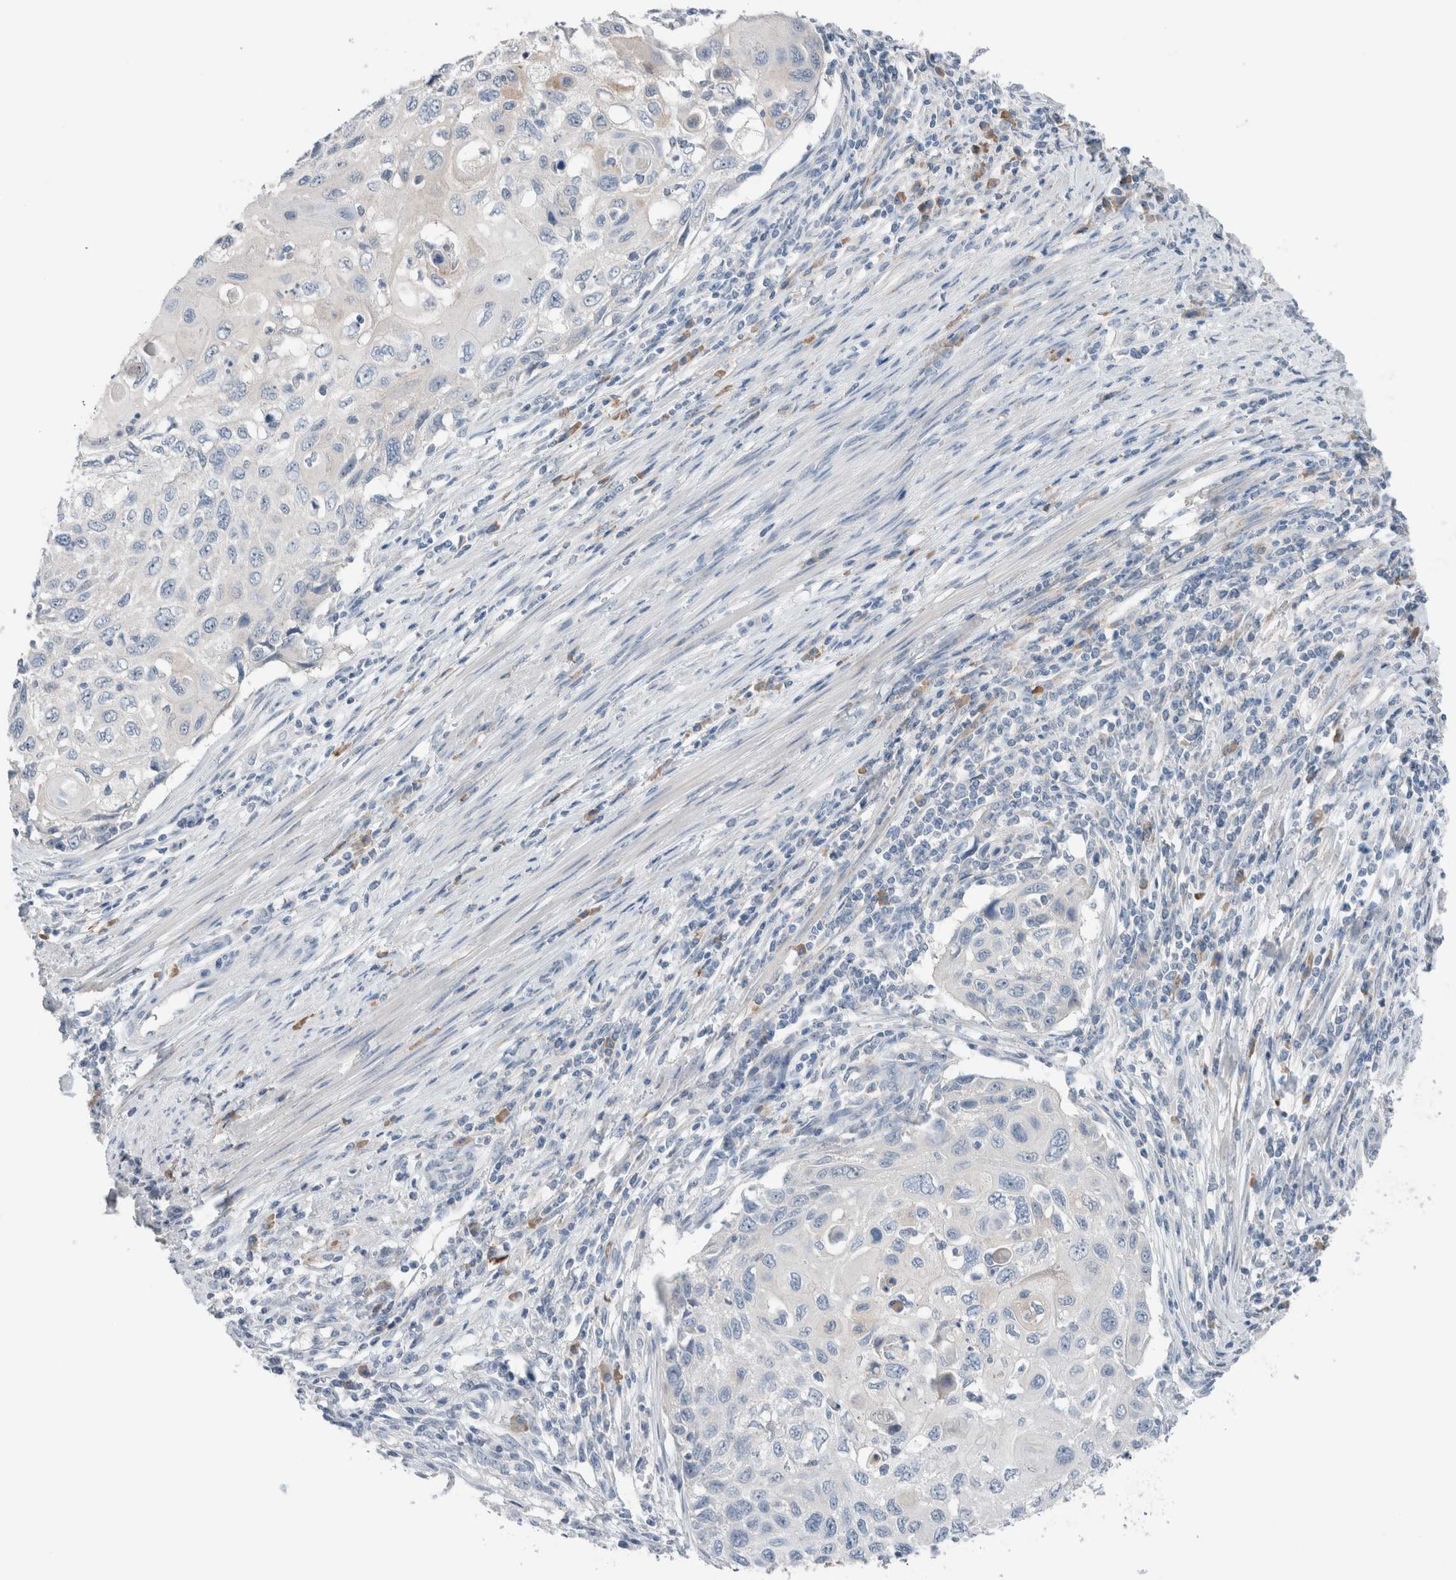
{"staining": {"intensity": "negative", "quantity": "none", "location": "none"}, "tissue": "cervical cancer", "cell_type": "Tumor cells", "image_type": "cancer", "snomed": [{"axis": "morphology", "description": "Squamous cell carcinoma, NOS"}, {"axis": "topography", "description": "Cervix"}], "caption": "This photomicrograph is of squamous cell carcinoma (cervical) stained with immunohistochemistry to label a protein in brown with the nuclei are counter-stained blue. There is no positivity in tumor cells.", "gene": "DUOX1", "patient": {"sex": "female", "age": 70}}